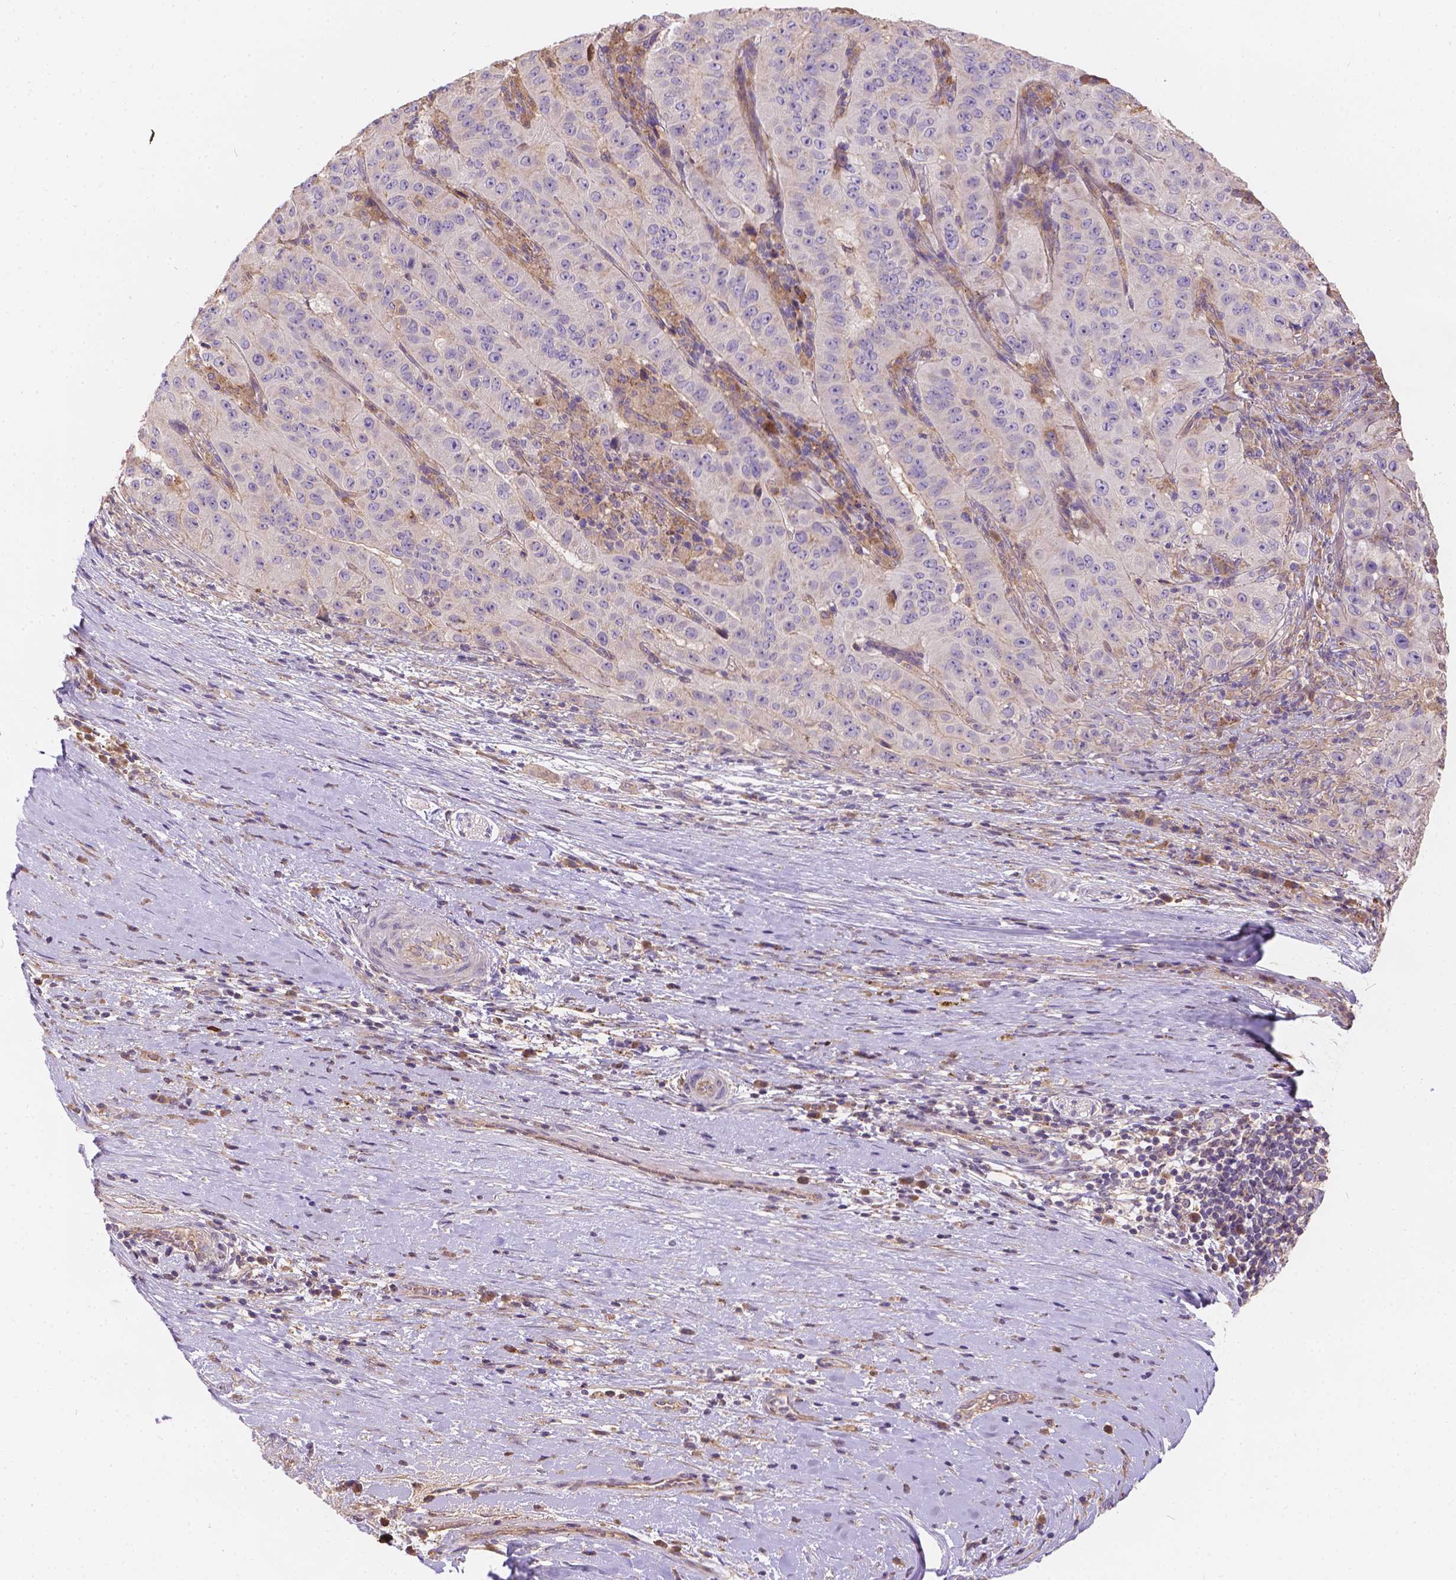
{"staining": {"intensity": "negative", "quantity": "none", "location": "none"}, "tissue": "pancreatic cancer", "cell_type": "Tumor cells", "image_type": "cancer", "snomed": [{"axis": "morphology", "description": "Adenocarcinoma, NOS"}, {"axis": "topography", "description": "Pancreas"}], "caption": "This is a photomicrograph of IHC staining of adenocarcinoma (pancreatic), which shows no expression in tumor cells.", "gene": "CDK10", "patient": {"sex": "male", "age": 63}}